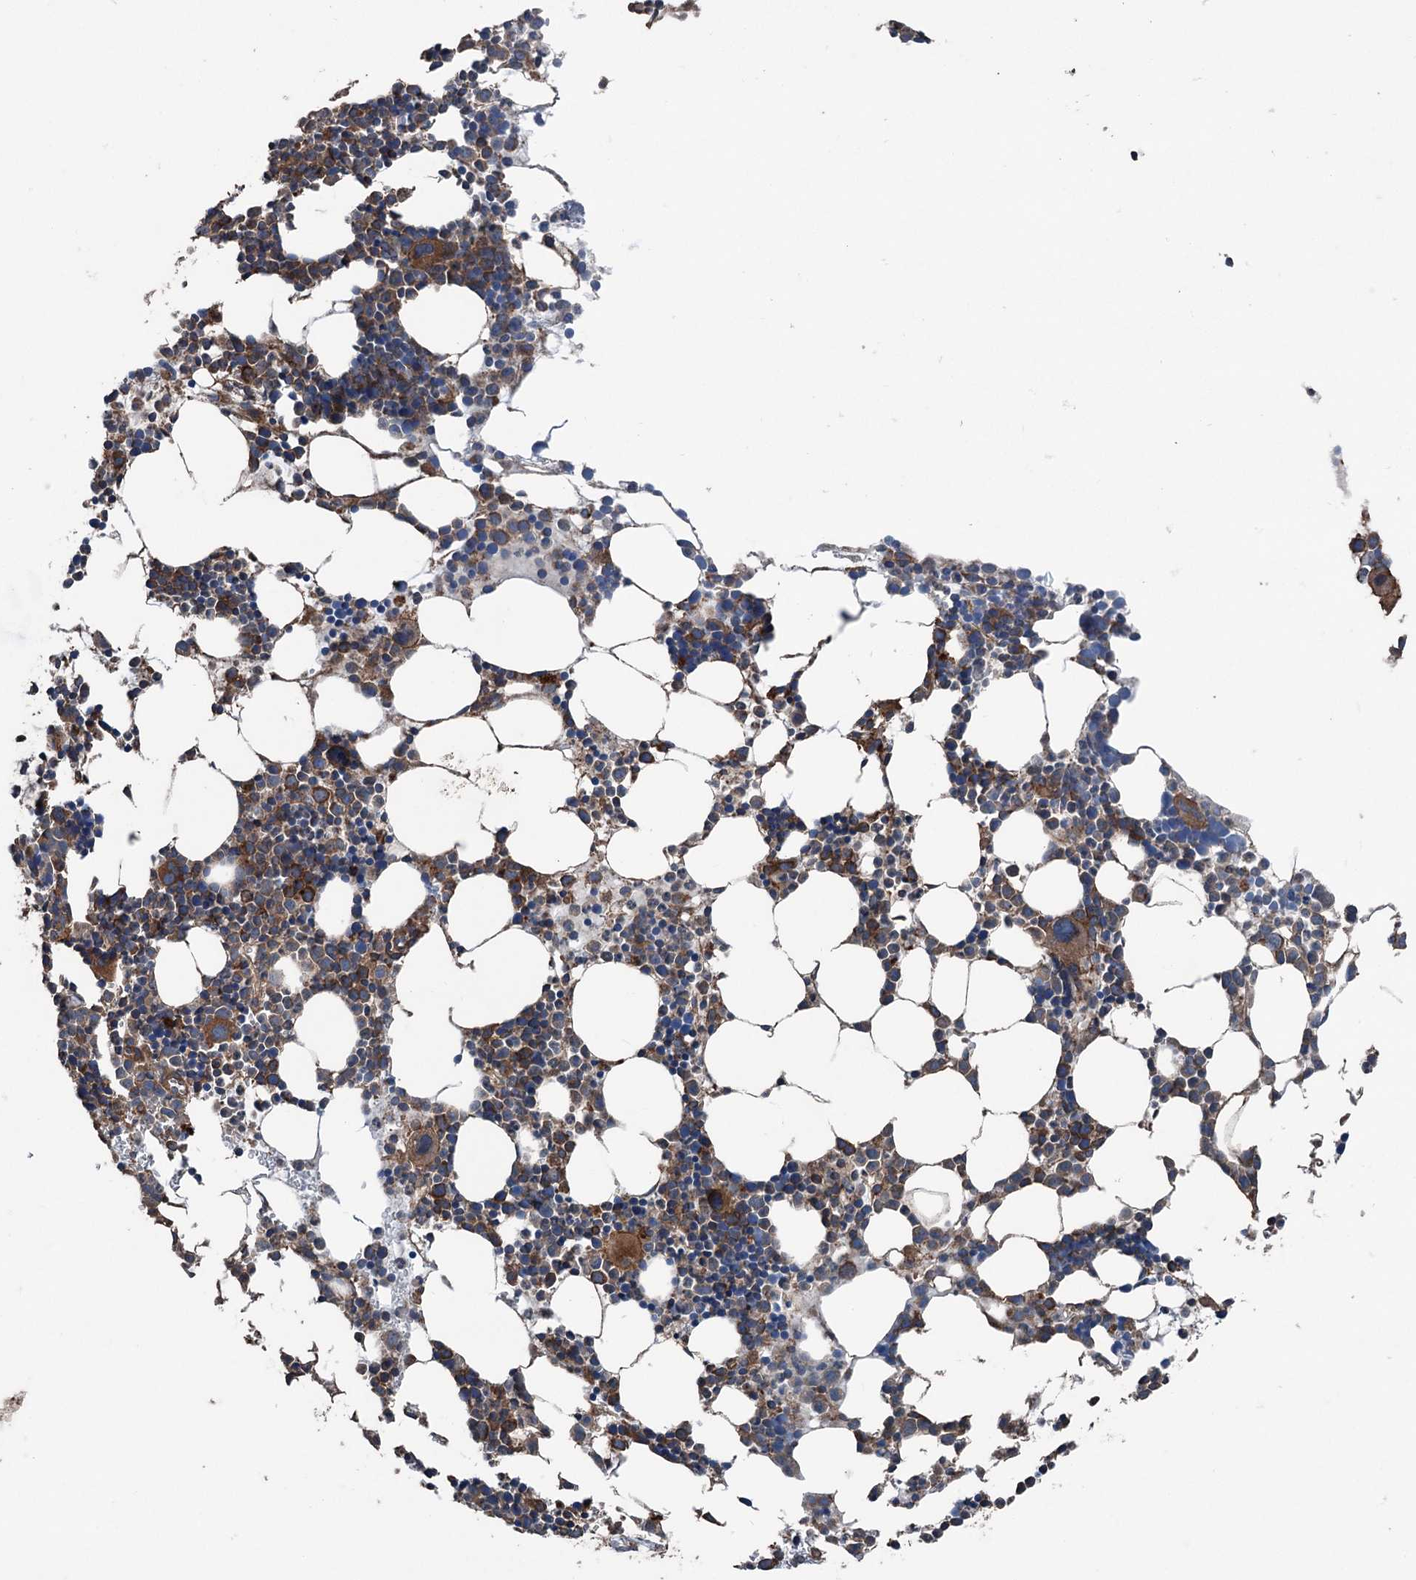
{"staining": {"intensity": "moderate", "quantity": "25%-75%", "location": "cytoplasmic/membranous"}, "tissue": "bone marrow", "cell_type": "Hematopoietic cells", "image_type": "normal", "snomed": [{"axis": "morphology", "description": "Normal tissue, NOS"}, {"axis": "topography", "description": "Bone marrow"}], "caption": "Immunohistochemistry photomicrograph of benign bone marrow stained for a protein (brown), which reveals medium levels of moderate cytoplasmic/membranous expression in about 25%-75% of hematopoietic cells.", "gene": "RNF214", "patient": {"sex": "female", "age": 89}}